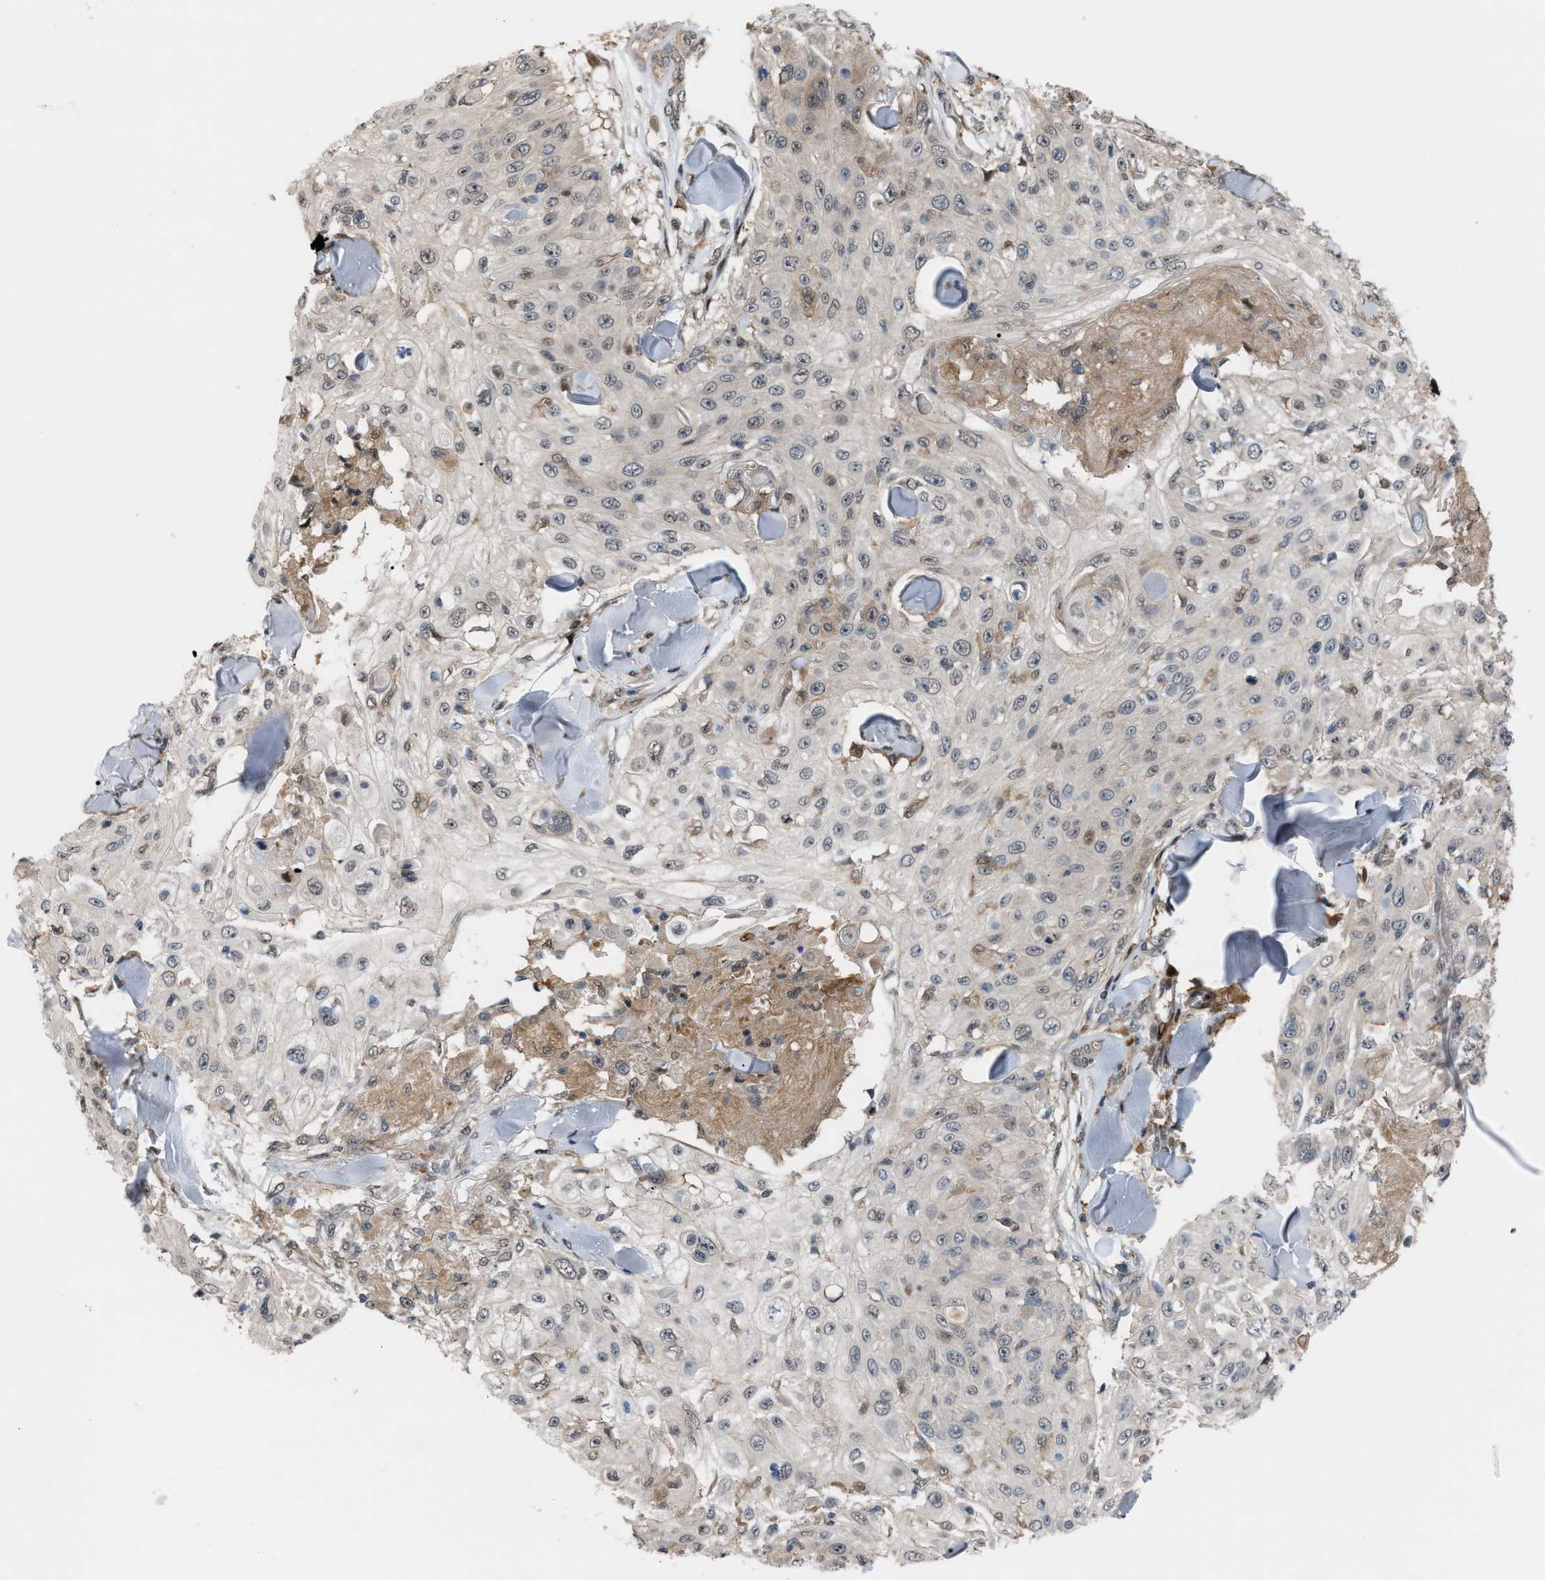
{"staining": {"intensity": "weak", "quantity": "<25%", "location": "cytoplasmic/membranous,nuclear"}, "tissue": "skin cancer", "cell_type": "Tumor cells", "image_type": "cancer", "snomed": [{"axis": "morphology", "description": "Squamous cell carcinoma, NOS"}, {"axis": "topography", "description": "Skin"}], "caption": "IHC of squamous cell carcinoma (skin) displays no expression in tumor cells. The staining was performed using DAB (3,3'-diaminobenzidine) to visualize the protein expression in brown, while the nuclei were stained in blue with hematoxylin (Magnification: 20x).", "gene": "RFFL", "patient": {"sex": "male", "age": 86}}